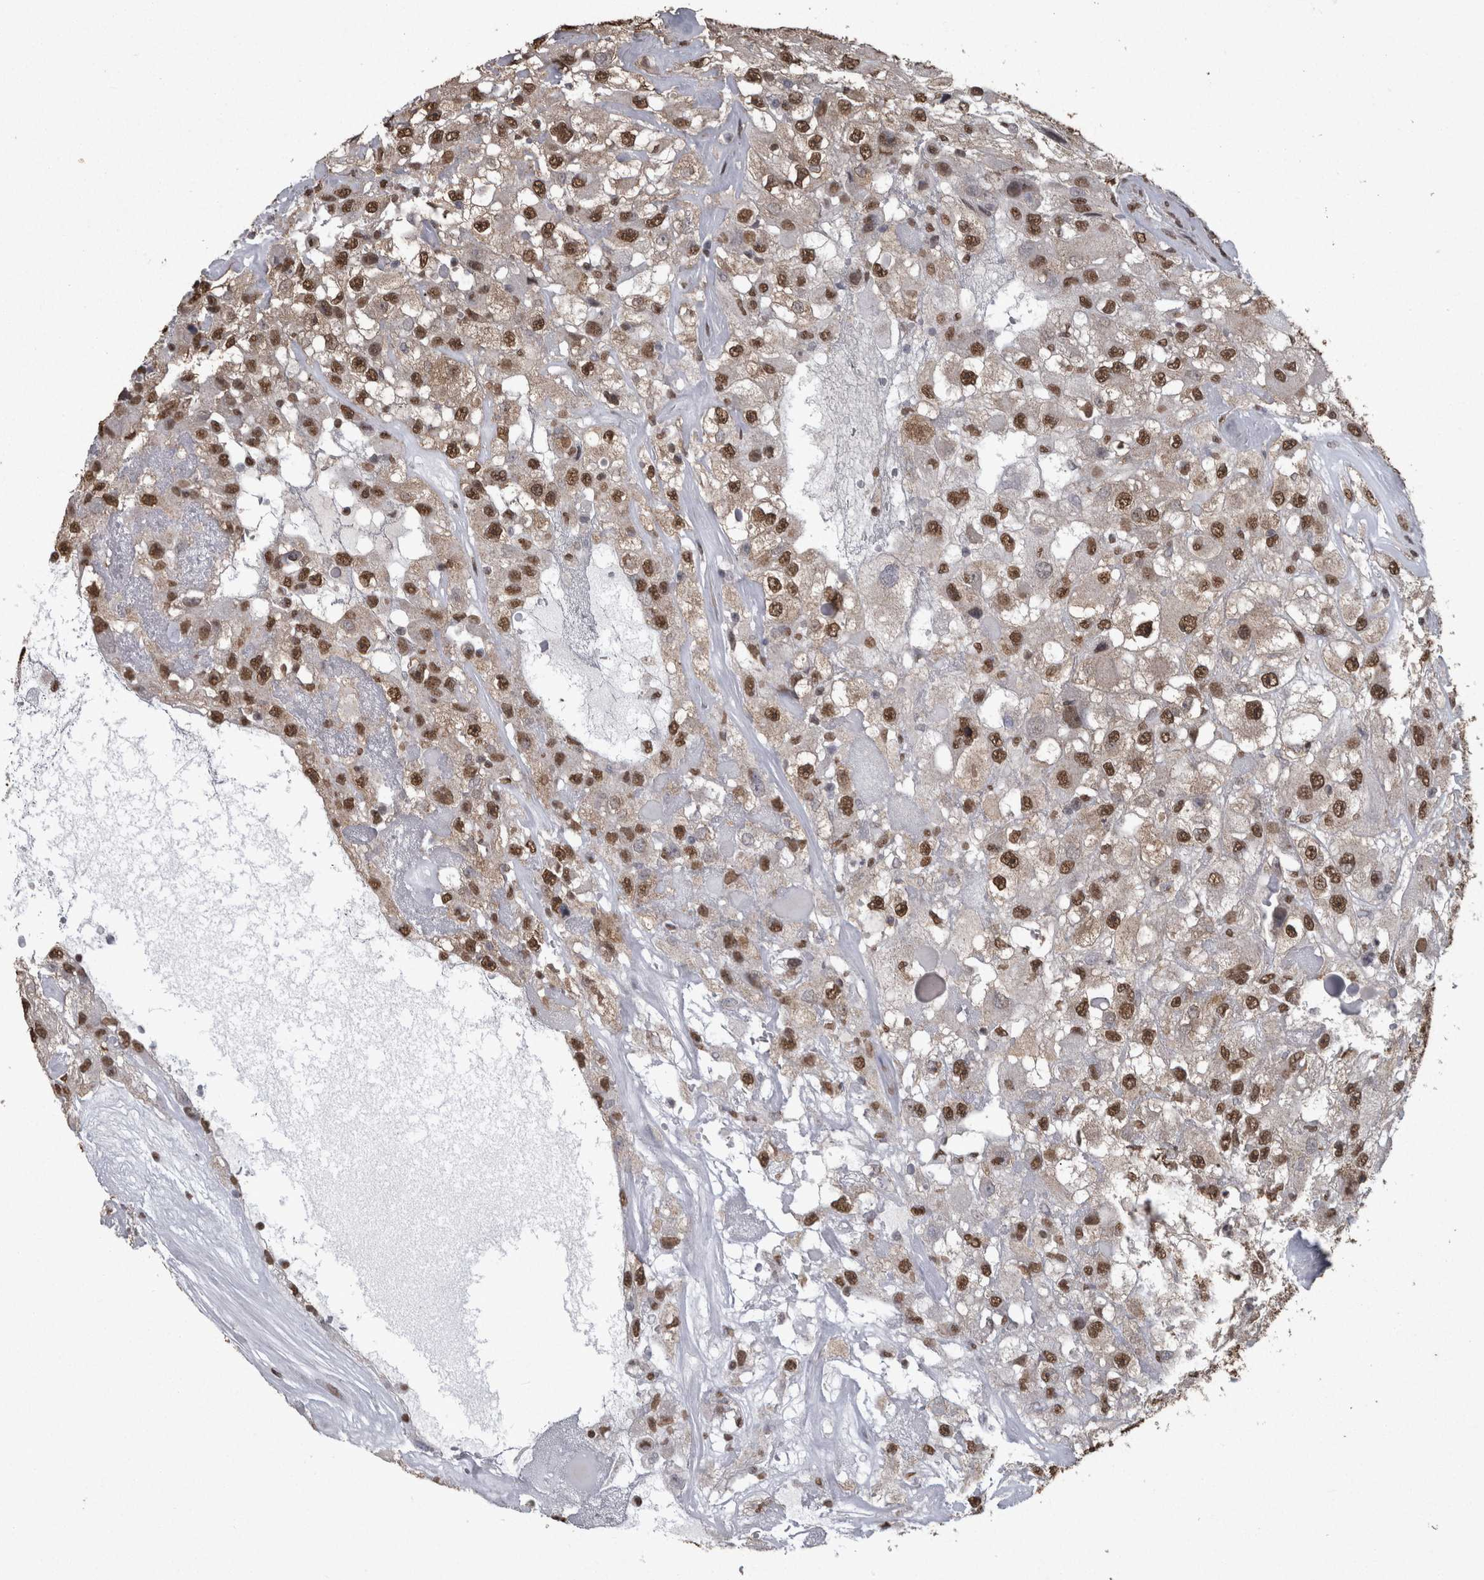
{"staining": {"intensity": "strong", "quantity": ">75%", "location": "nuclear"}, "tissue": "renal cancer", "cell_type": "Tumor cells", "image_type": "cancer", "snomed": [{"axis": "morphology", "description": "Adenocarcinoma, NOS"}, {"axis": "topography", "description": "Kidney"}], "caption": "Protein expression analysis of adenocarcinoma (renal) shows strong nuclear expression in approximately >75% of tumor cells. (Stains: DAB in brown, nuclei in blue, Microscopy: brightfield microscopy at high magnification).", "gene": "SMAD7", "patient": {"sex": "female", "age": 52}}